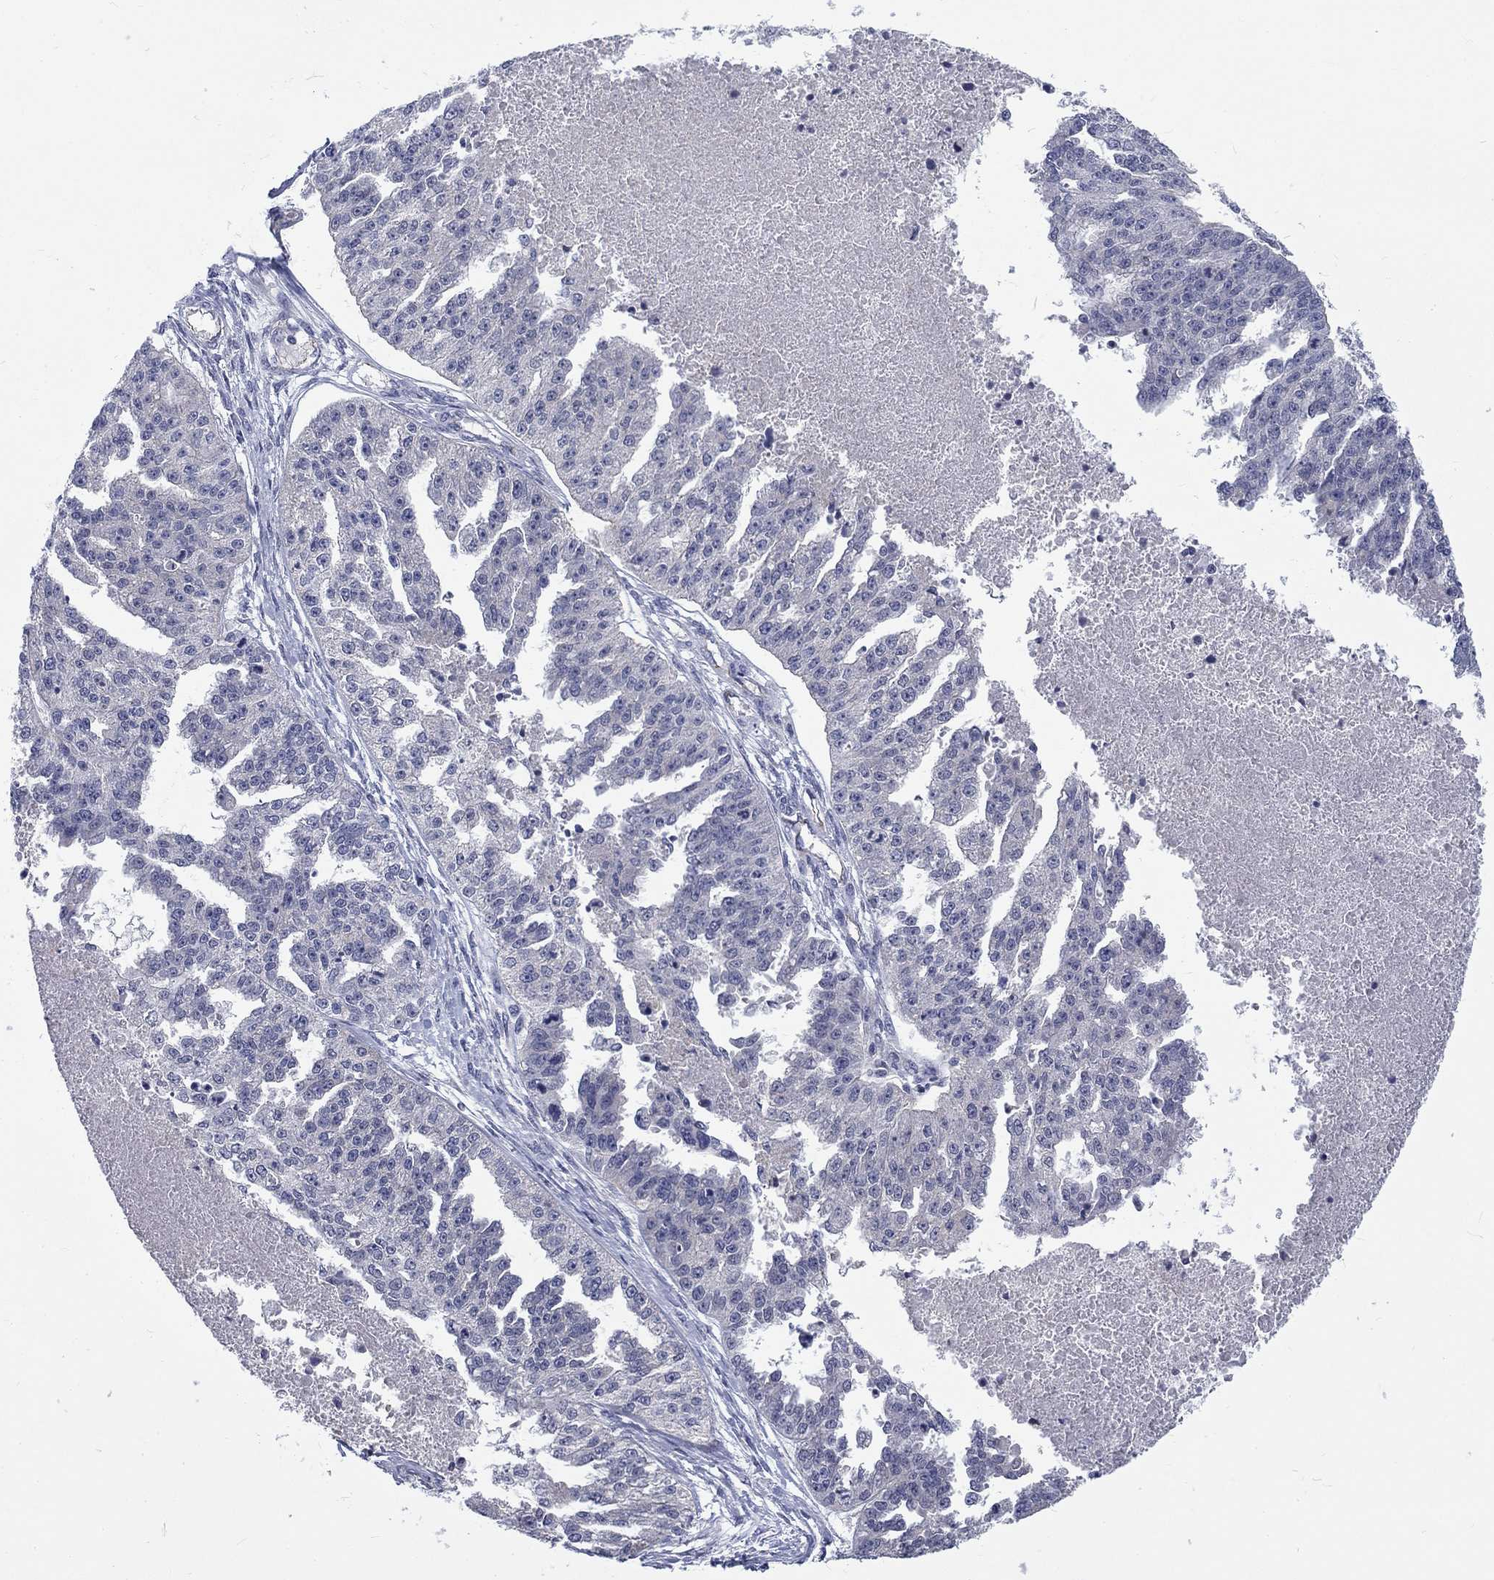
{"staining": {"intensity": "negative", "quantity": "none", "location": "none"}, "tissue": "ovarian cancer", "cell_type": "Tumor cells", "image_type": "cancer", "snomed": [{"axis": "morphology", "description": "Cystadenocarcinoma, serous, NOS"}, {"axis": "topography", "description": "Ovary"}], "caption": "Tumor cells show no significant staining in serous cystadenocarcinoma (ovarian).", "gene": "PHKA1", "patient": {"sex": "female", "age": 58}}